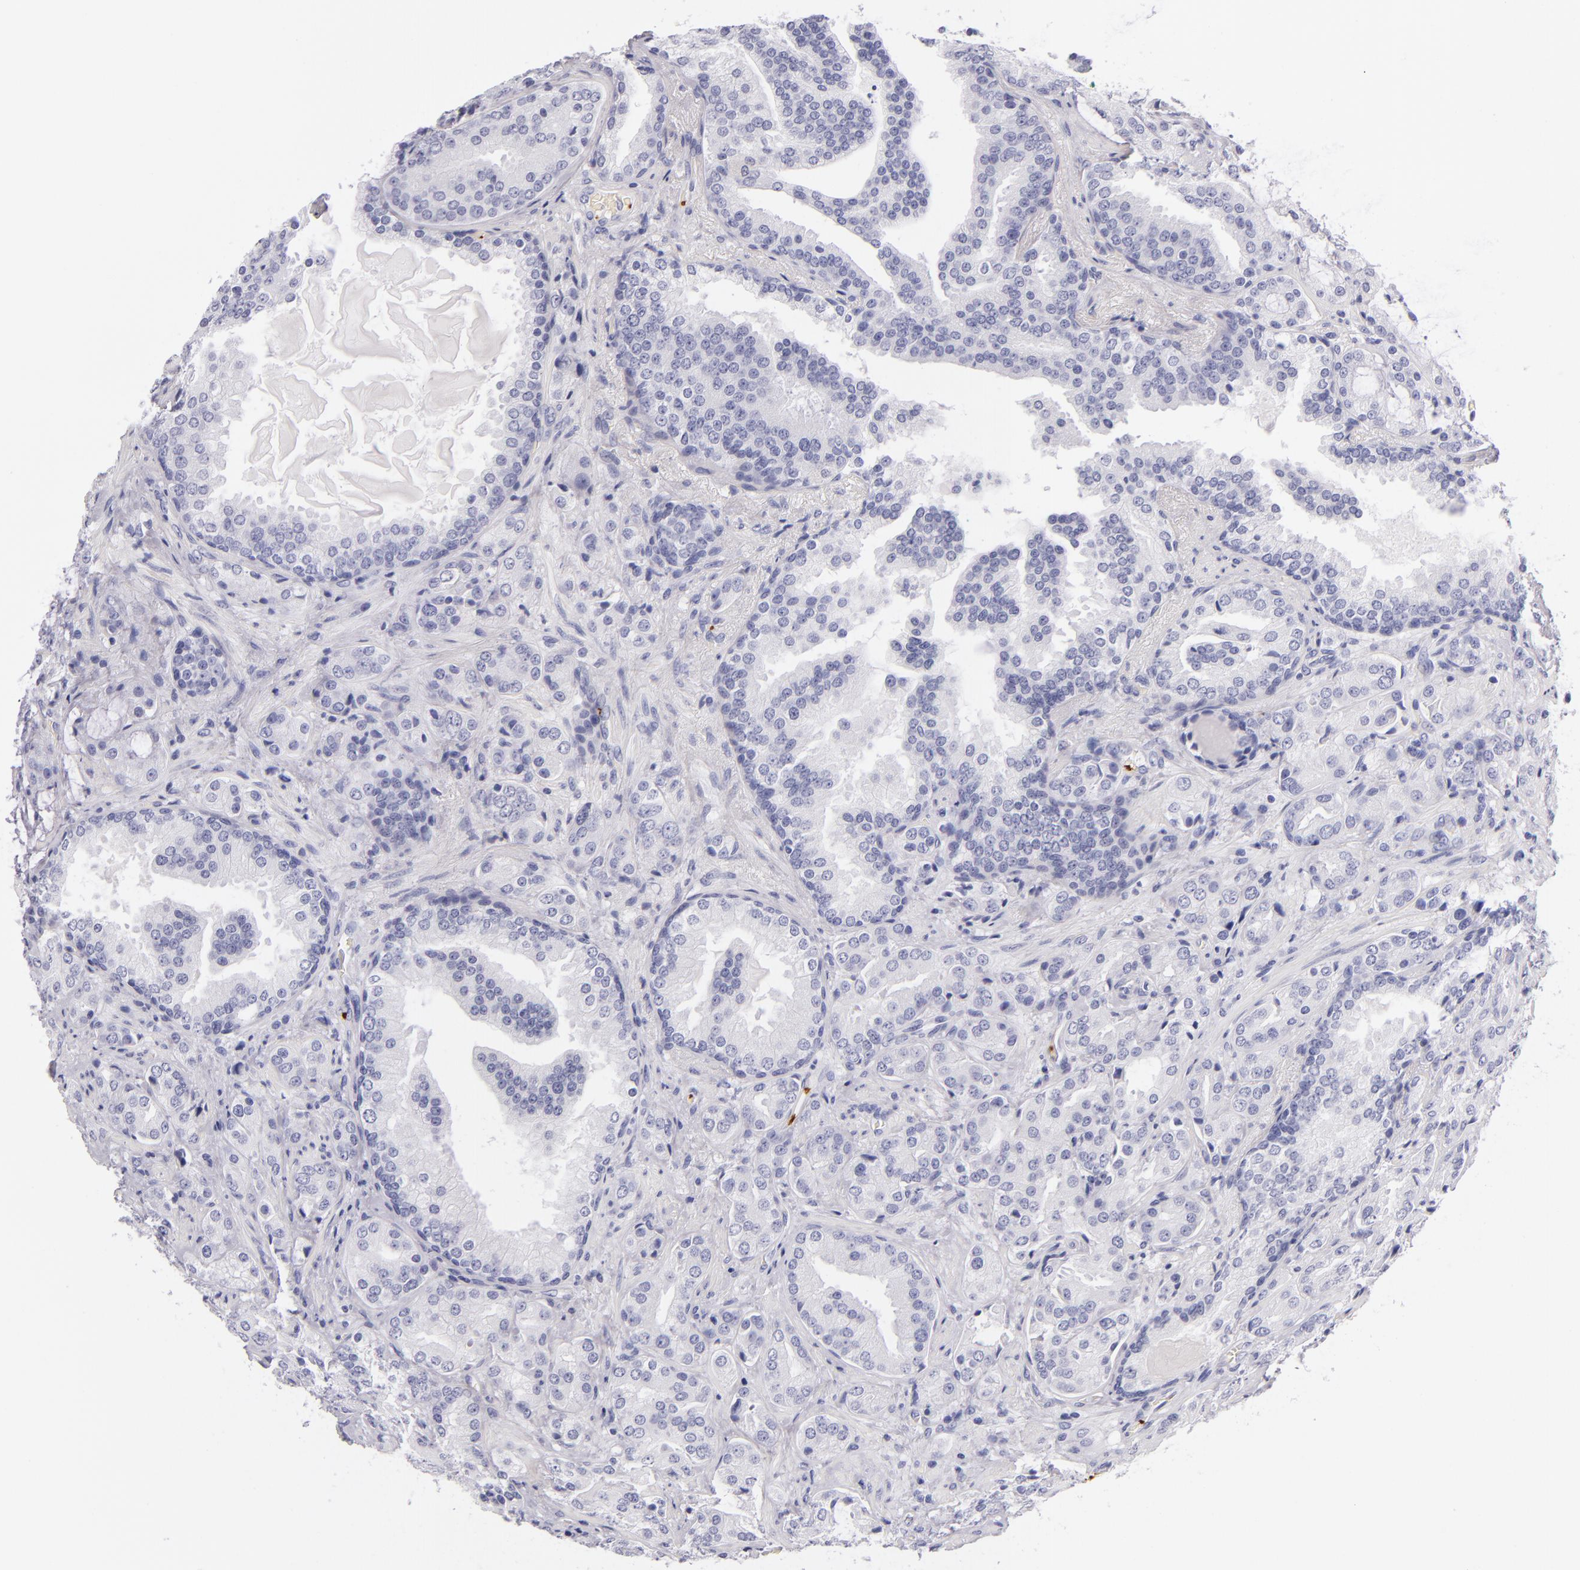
{"staining": {"intensity": "negative", "quantity": "none", "location": "none"}, "tissue": "prostate cancer", "cell_type": "Tumor cells", "image_type": "cancer", "snomed": [{"axis": "morphology", "description": "Adenocarcinoma, Medium grade"}, {"axis": "topography", "description": "Prostate"}], "caption": "Human prostate adenocarcinoma (medium-grade) stained for a protein using immunohistochemistry (IHC) reveals no positivity in tumor cells.", "gene": "GP1BA", "patient": {"sex": "male", "age": 70}}